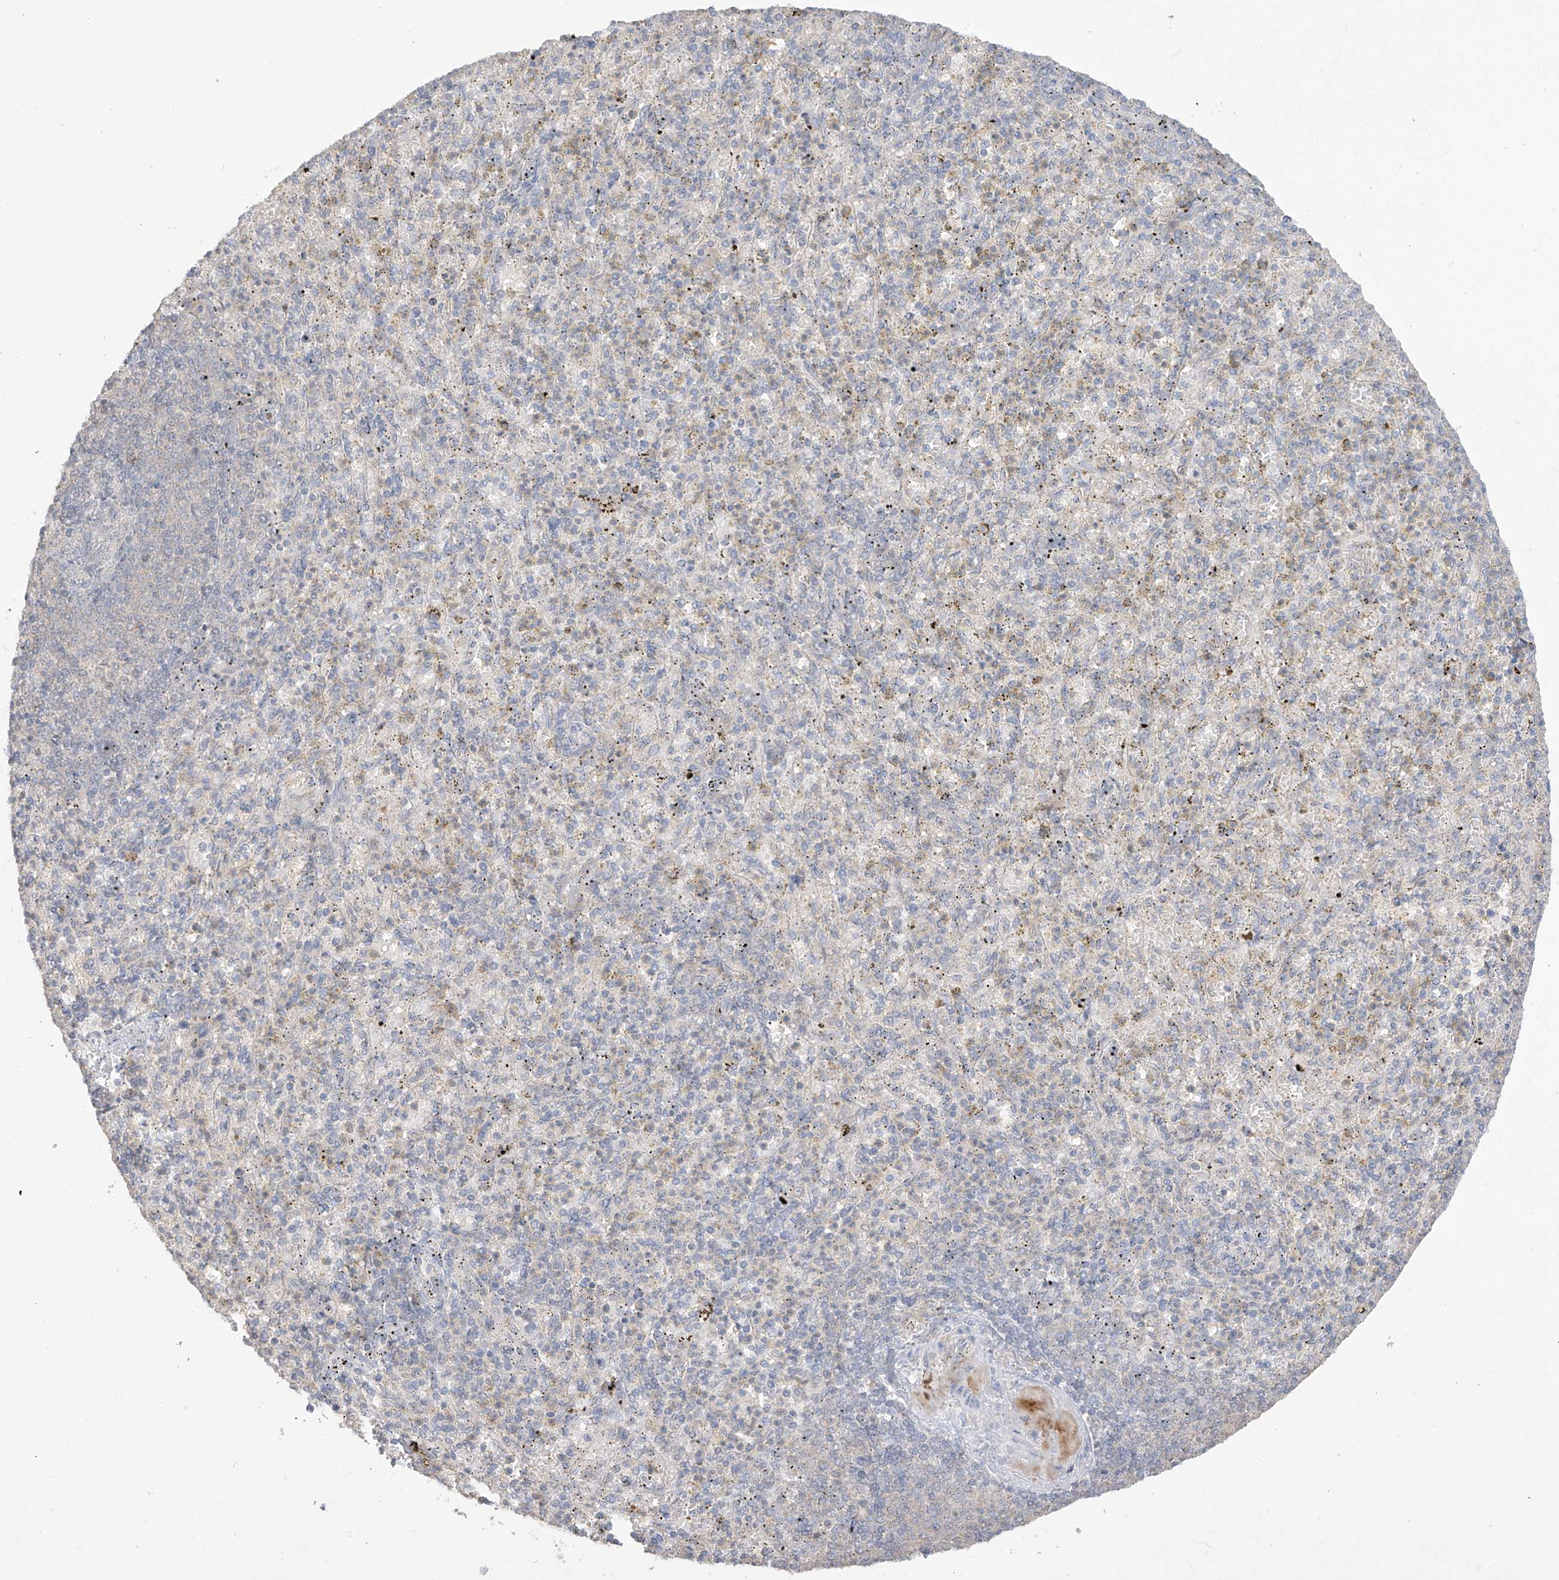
{"staining": {"intensity": "negative", "quantity": "none", "location": "none"}, "tissue": "spleen", "cell_type": "Cells in red pulp", "image_type": "normal", "snomed": [{"axis": "morphology", "description": "Normal tissue, NOS"}, {"axis": "topography", "description": "Spleen"}], "caption": "Protein analysis of benign spleen demonstrates no significant expression in cells in red pulp. (Stains: DAB immunohistochemistry with hematoxylin counter stain, Microscopy: brightfield microscopy at high magnification).", "gene": "ANGEL2", "patient": {"sex": "female", "age": 74}}